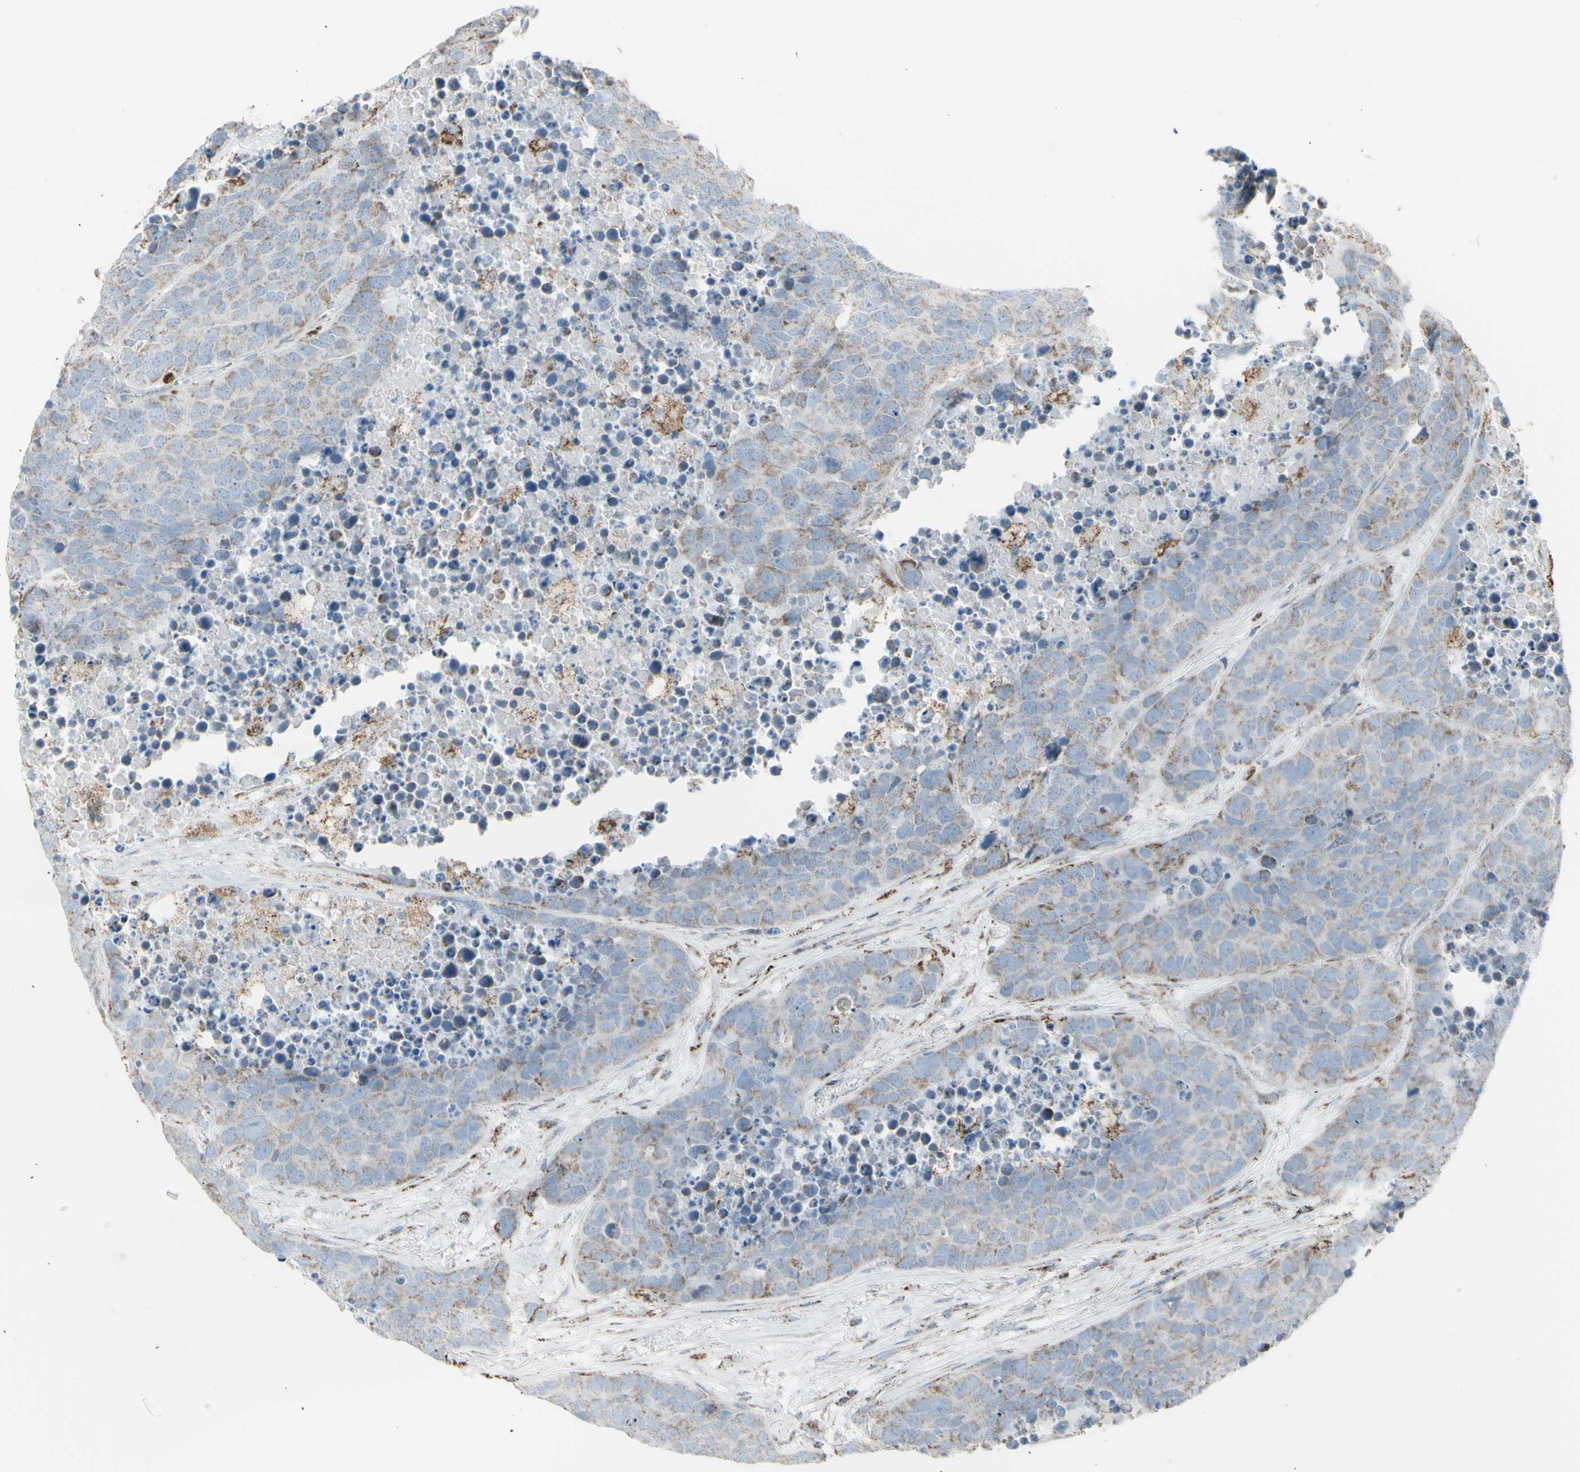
{"staining": {"intensity": "weak", "quantity": "25%-75%", "location": "cytoplasmic/membranous"}, "tissue": "carcinoid", "cell_type": "Tumor cells", "image_type": "cancer", "snomed": [{"axis": "morphology", "description": "Carcinoid, malignant, NOS"}, {"axis": "topography", "description": "Lung"}], "caption": "Malignant carcinoid stained with IHC demonstrates weak cytoplasmic/membranous expression in approximately 25%-75% of tumor cells. The staining was performed using DAB (3,3'-diaminobenzidine) to visualize the protein expression in brown, while the nuclei were stained in blue with hematoxylin (Magnification: 20x).", "gene": "PLGRKT", "patient": {"sex": "male", "age": 60}}